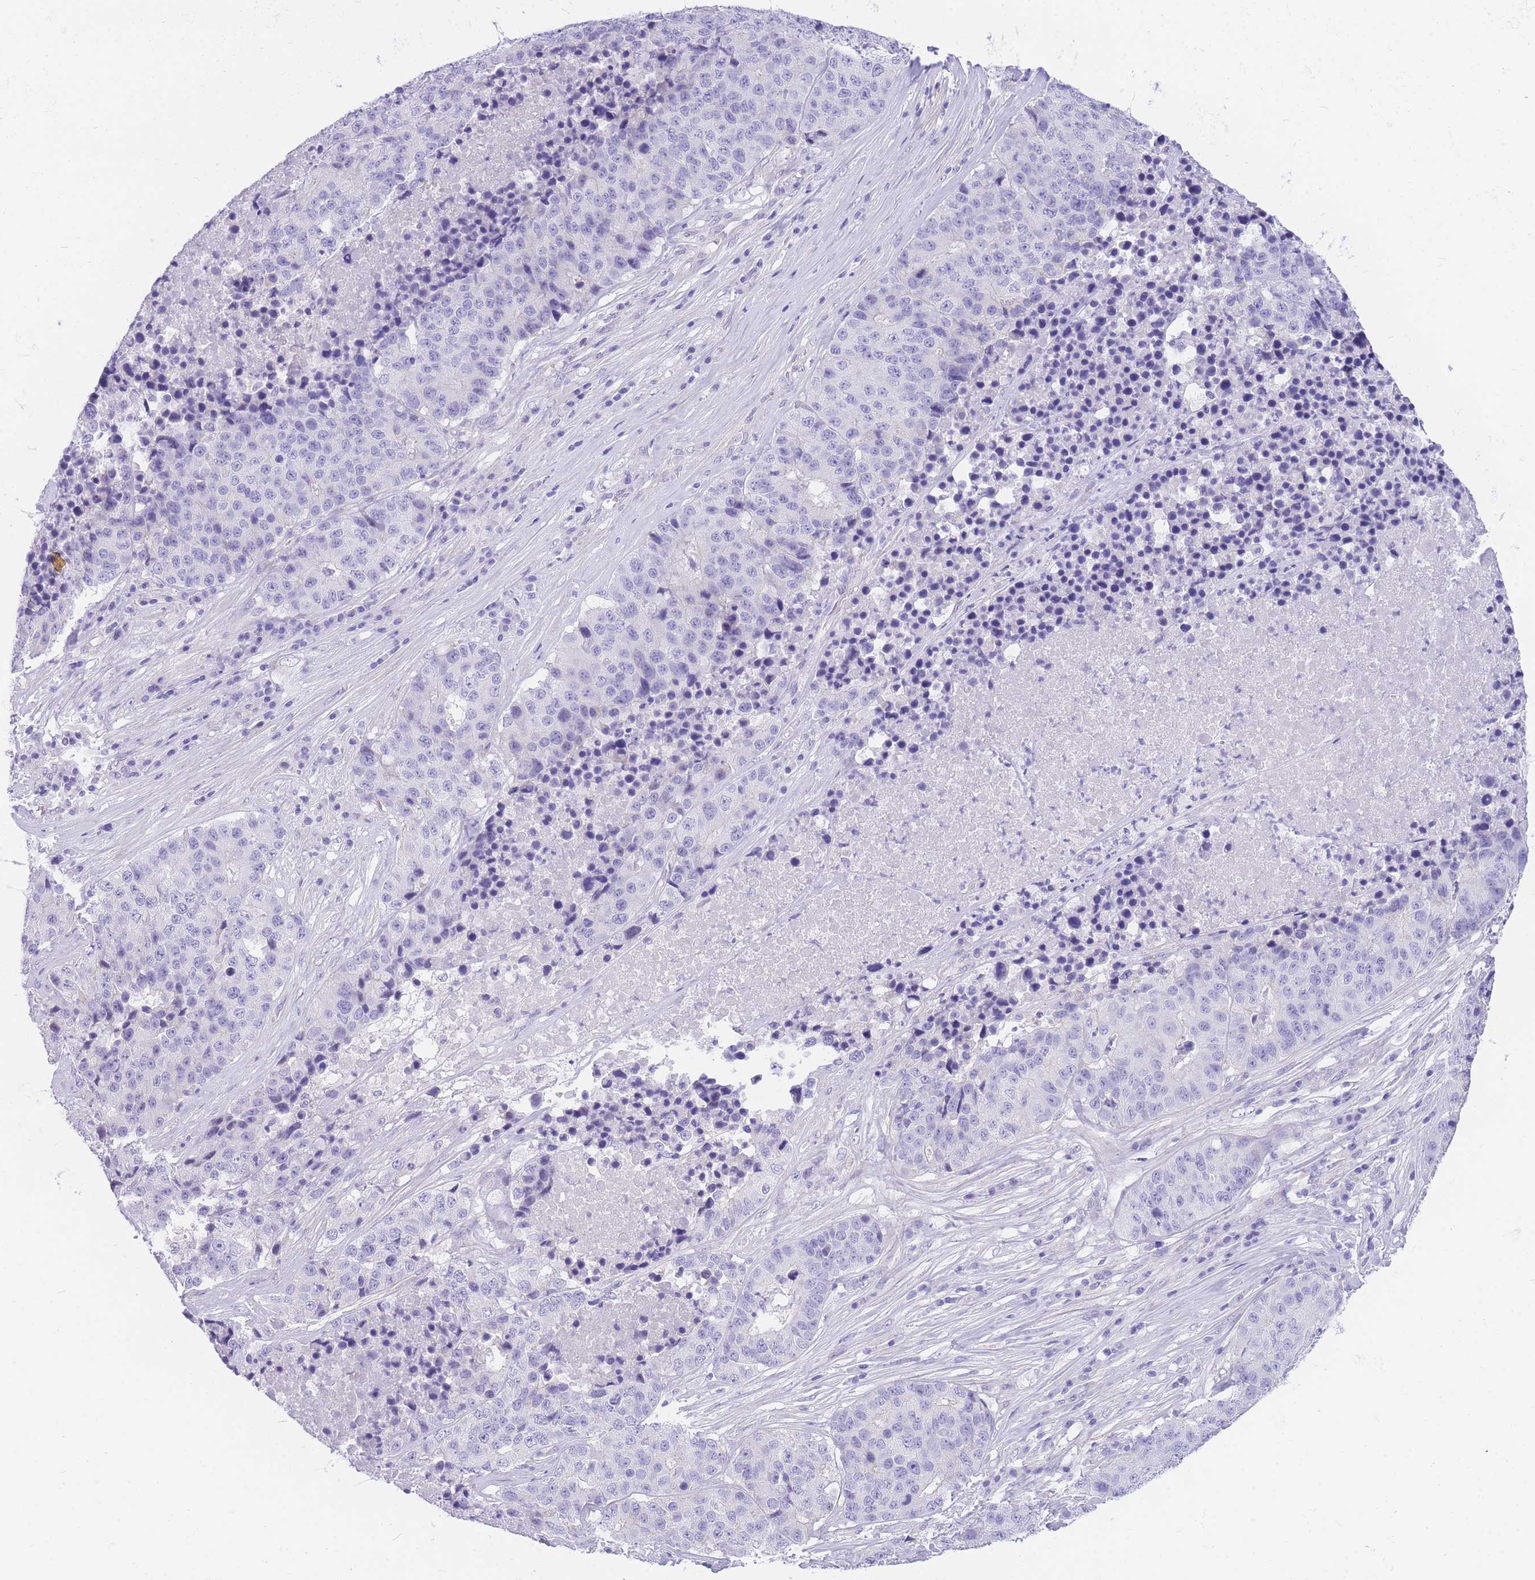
{"staining": {"intensity": "negative", "quantity": "none", "location": "none"}, "tissue": "stomach cancer", "cell_type": "Tumor cells", "image_type": "cancer", "snomed": [{"axis": "morphology", "description": "Adenocarcinoma, NOS"}, {"axis": "topography", "description": "Stomach"}], "caption": "There is no significant expression in tumor cells of stomach adenocarcinoma. (DAB immunohistochemistry (IHC), high magnification).", "gene": "ZNF311", "patient": {"sex": "male", "age": 71}}